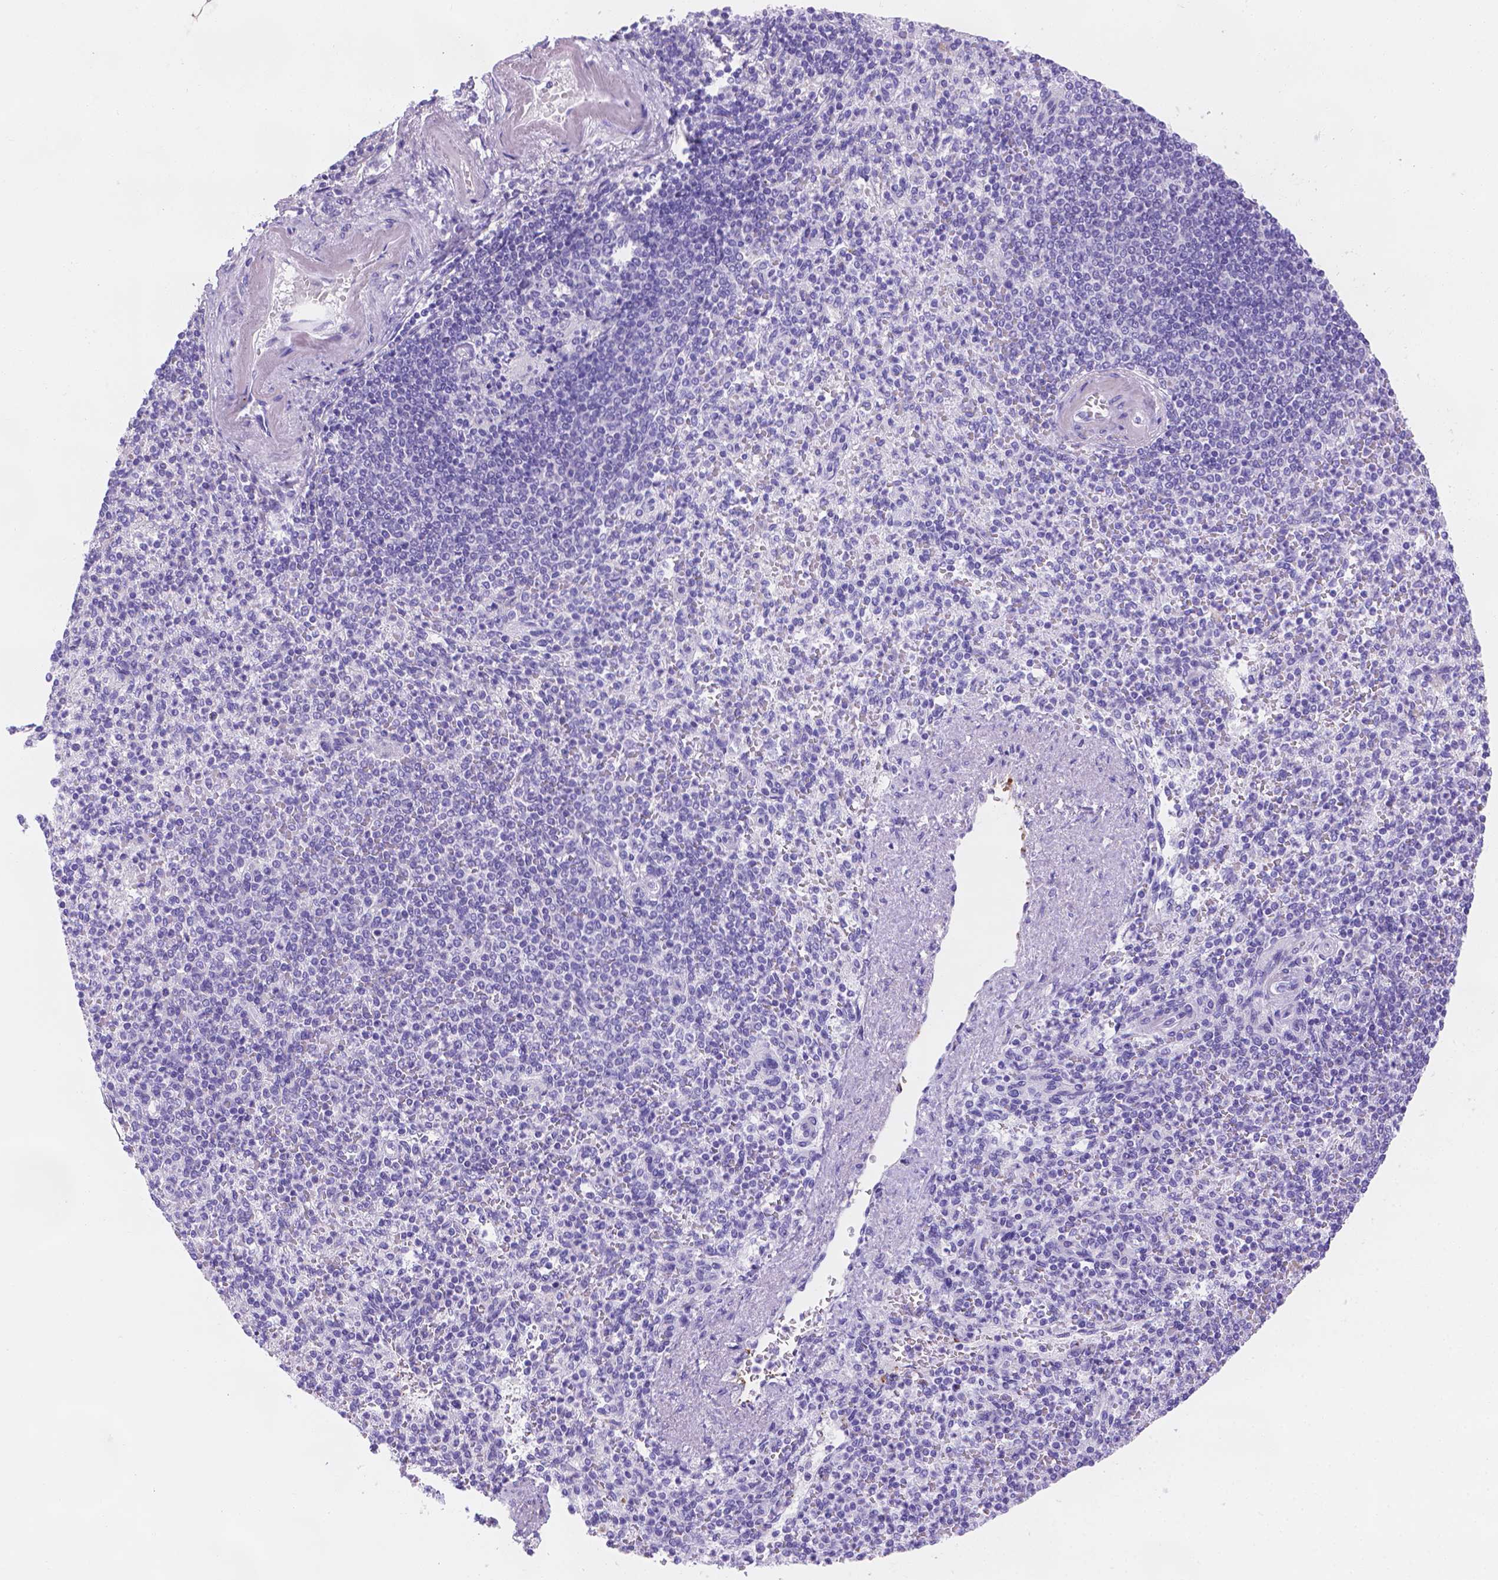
{"staining": {"intensity": "negative", "quantity": "none", "location": "none"}, "tissue": "spleen", "cell_type": "Cells in red pulp", "image_type": "normal", "snomed": [{"axis": "morphology", "description": "Normal tissue, NOS"}, {"axis": "topography", "description": "Spleen"}], "caption": "Image shows no protein positivity in cells in red pulp of normal spleen.", "gene": "MLN", "patient": {"sex": "female", "age": 74}}